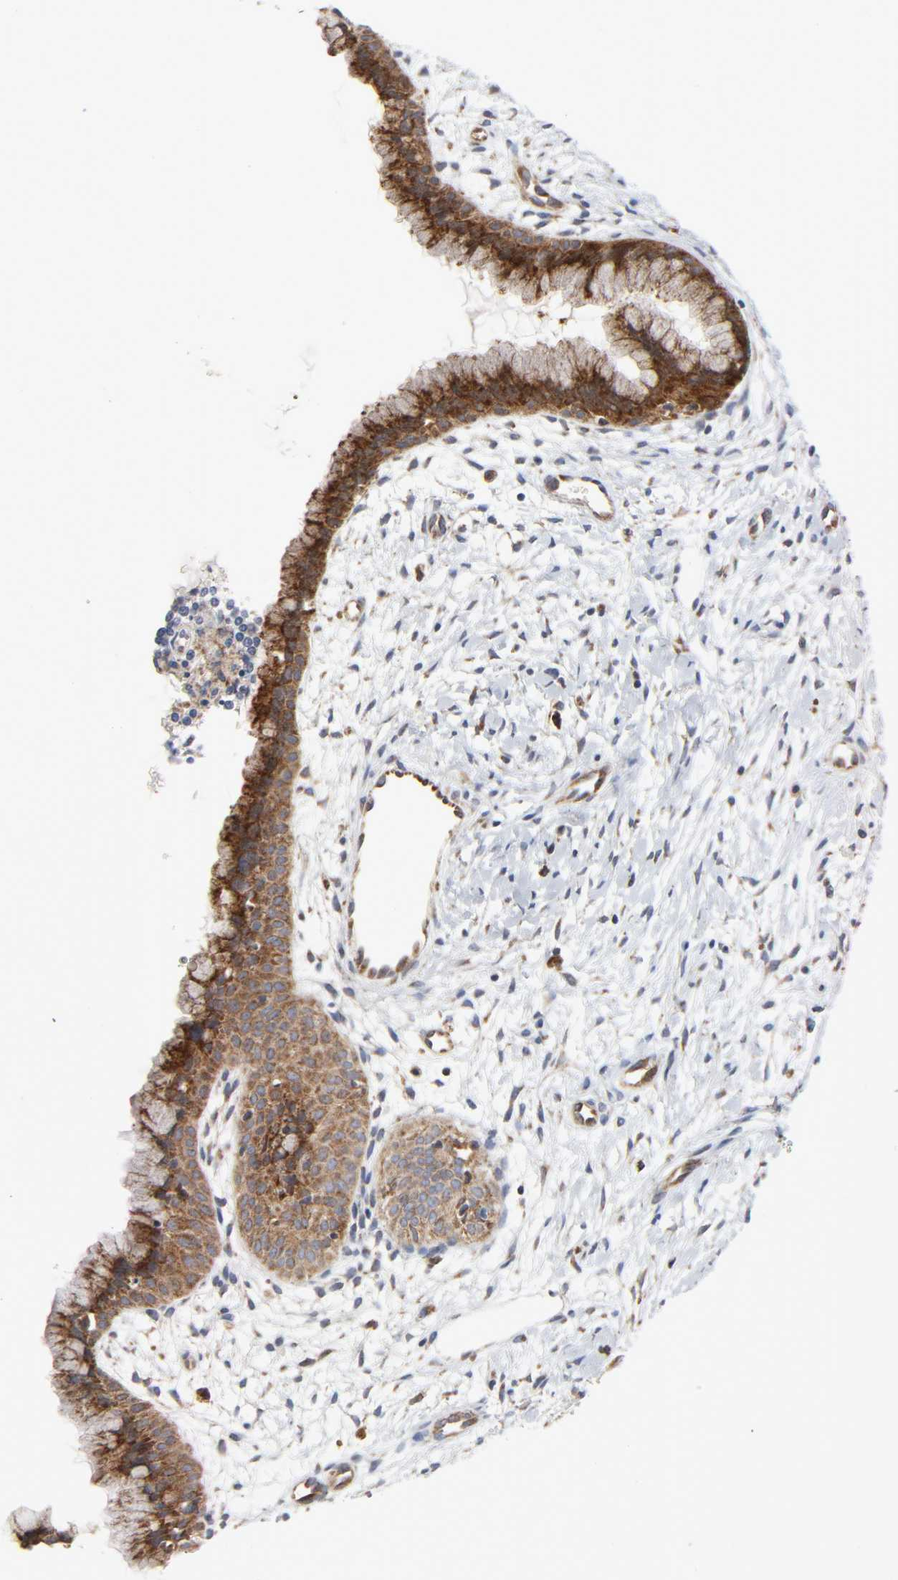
{"staining": {"intensity": "strong", "quantity": ">75%", "location": "cytoplasmic/membranous"}, "tissue": "cervix", "cell_type": "Glandular cells", "image_type": "normal", "snomed": [{"axis": "morphology", "description": "Normal tissue, NOS"}, {"axis": "topography", "description": "Cervix"}], "caption": "Human cervix stained with a brown dye displays strong cytoplasmic/membranous positive positivity in approximately >75% of glandular cells.", "gene": "BAX", "patient": {"sex": "female", "age": 39}}